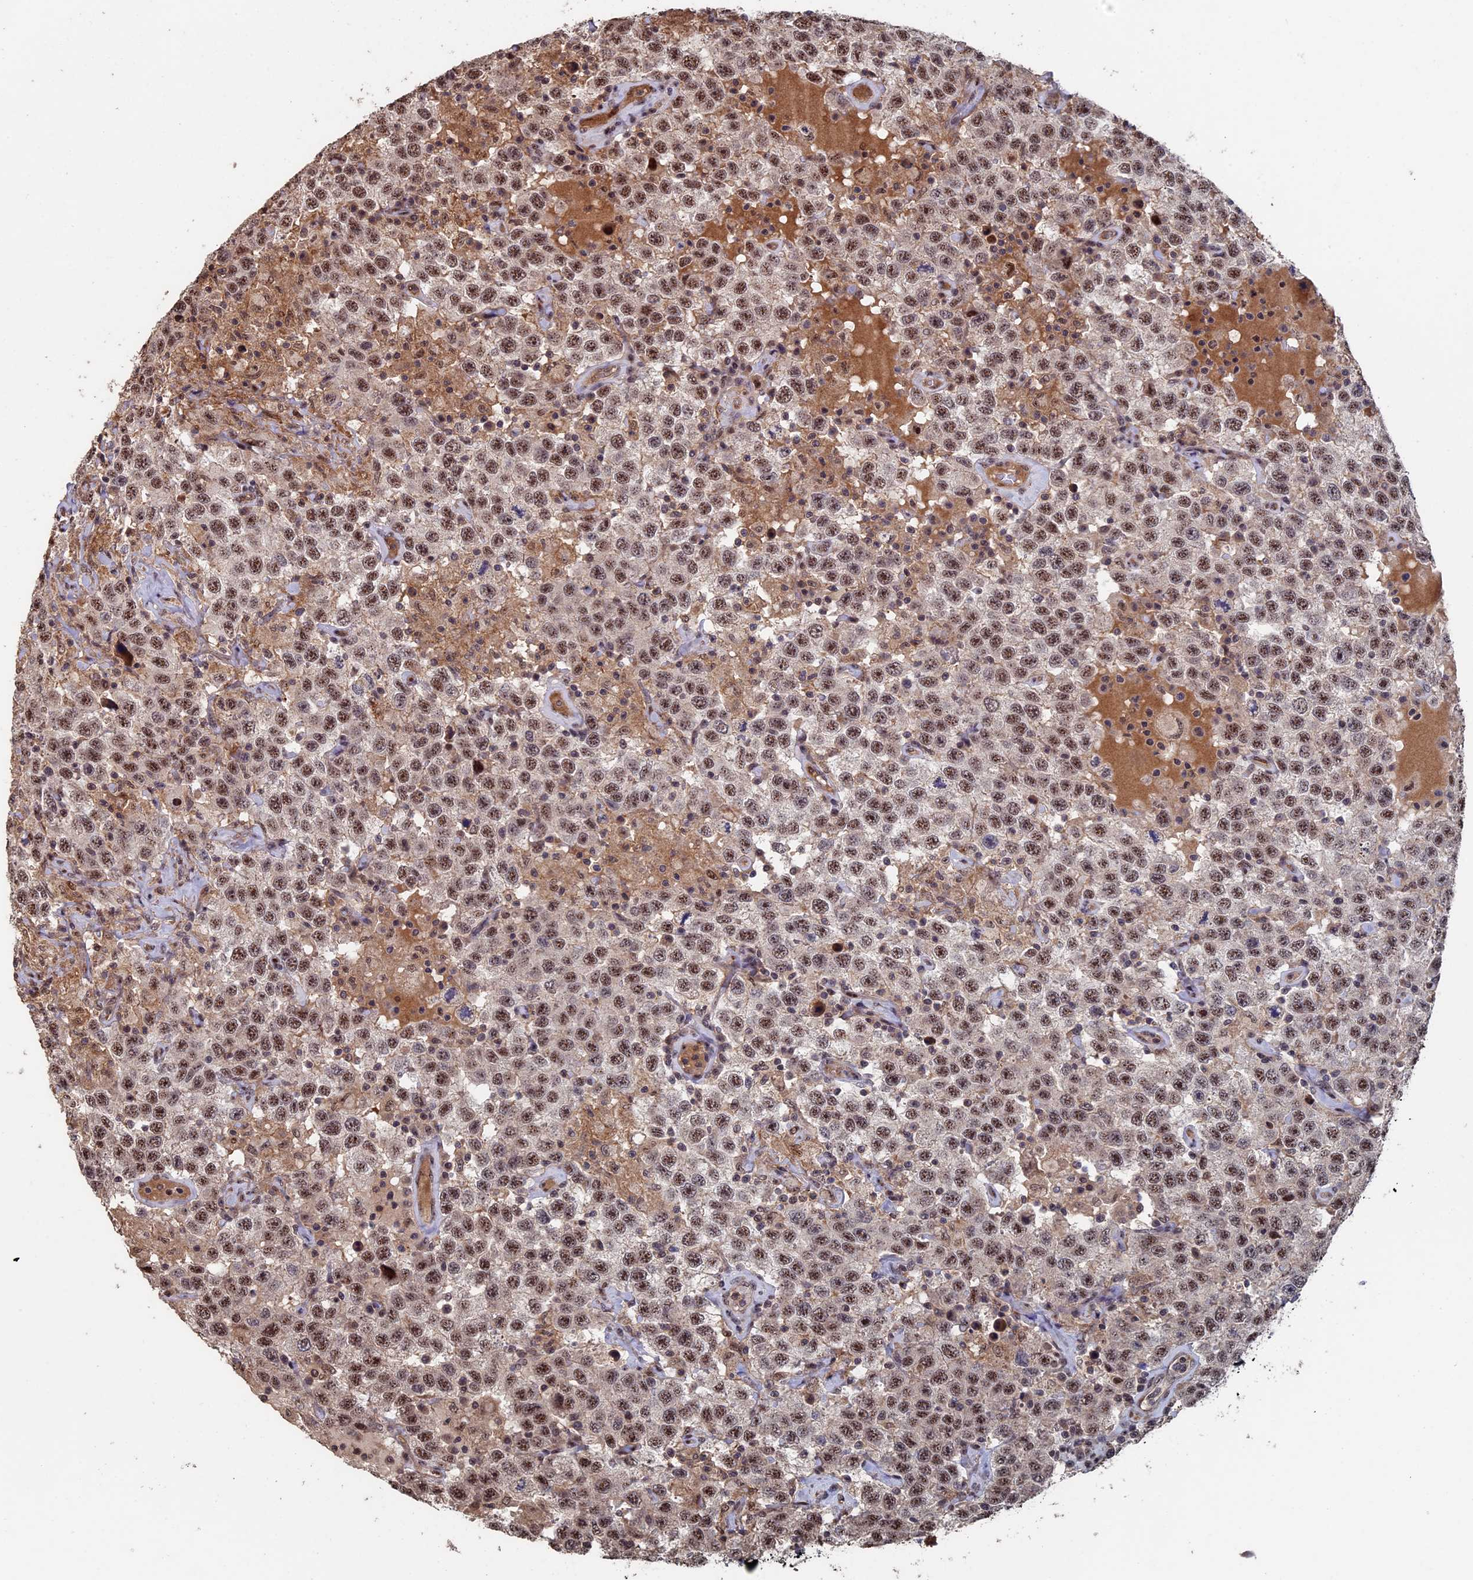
{"staining": {"intensity": "moderate", "quantity": ">75%", "location": "nuclear"}, "tissue": "testis cancer", "cell_type": "Tumor cells", "image_type": "cancer", "snomed": [{"axis": "morphology", "description": "Seminoma, NOS"}, {"axis": "topography", "description": "Testis"}], "caption": "Seminoma (testis) was stained to show a protein in brown. There is medium levels of moderate nuclear staining in approximately >75% of tumor cells.", "gene": "KIAA1328", "patient": {"sex": "male", "age": 41}}